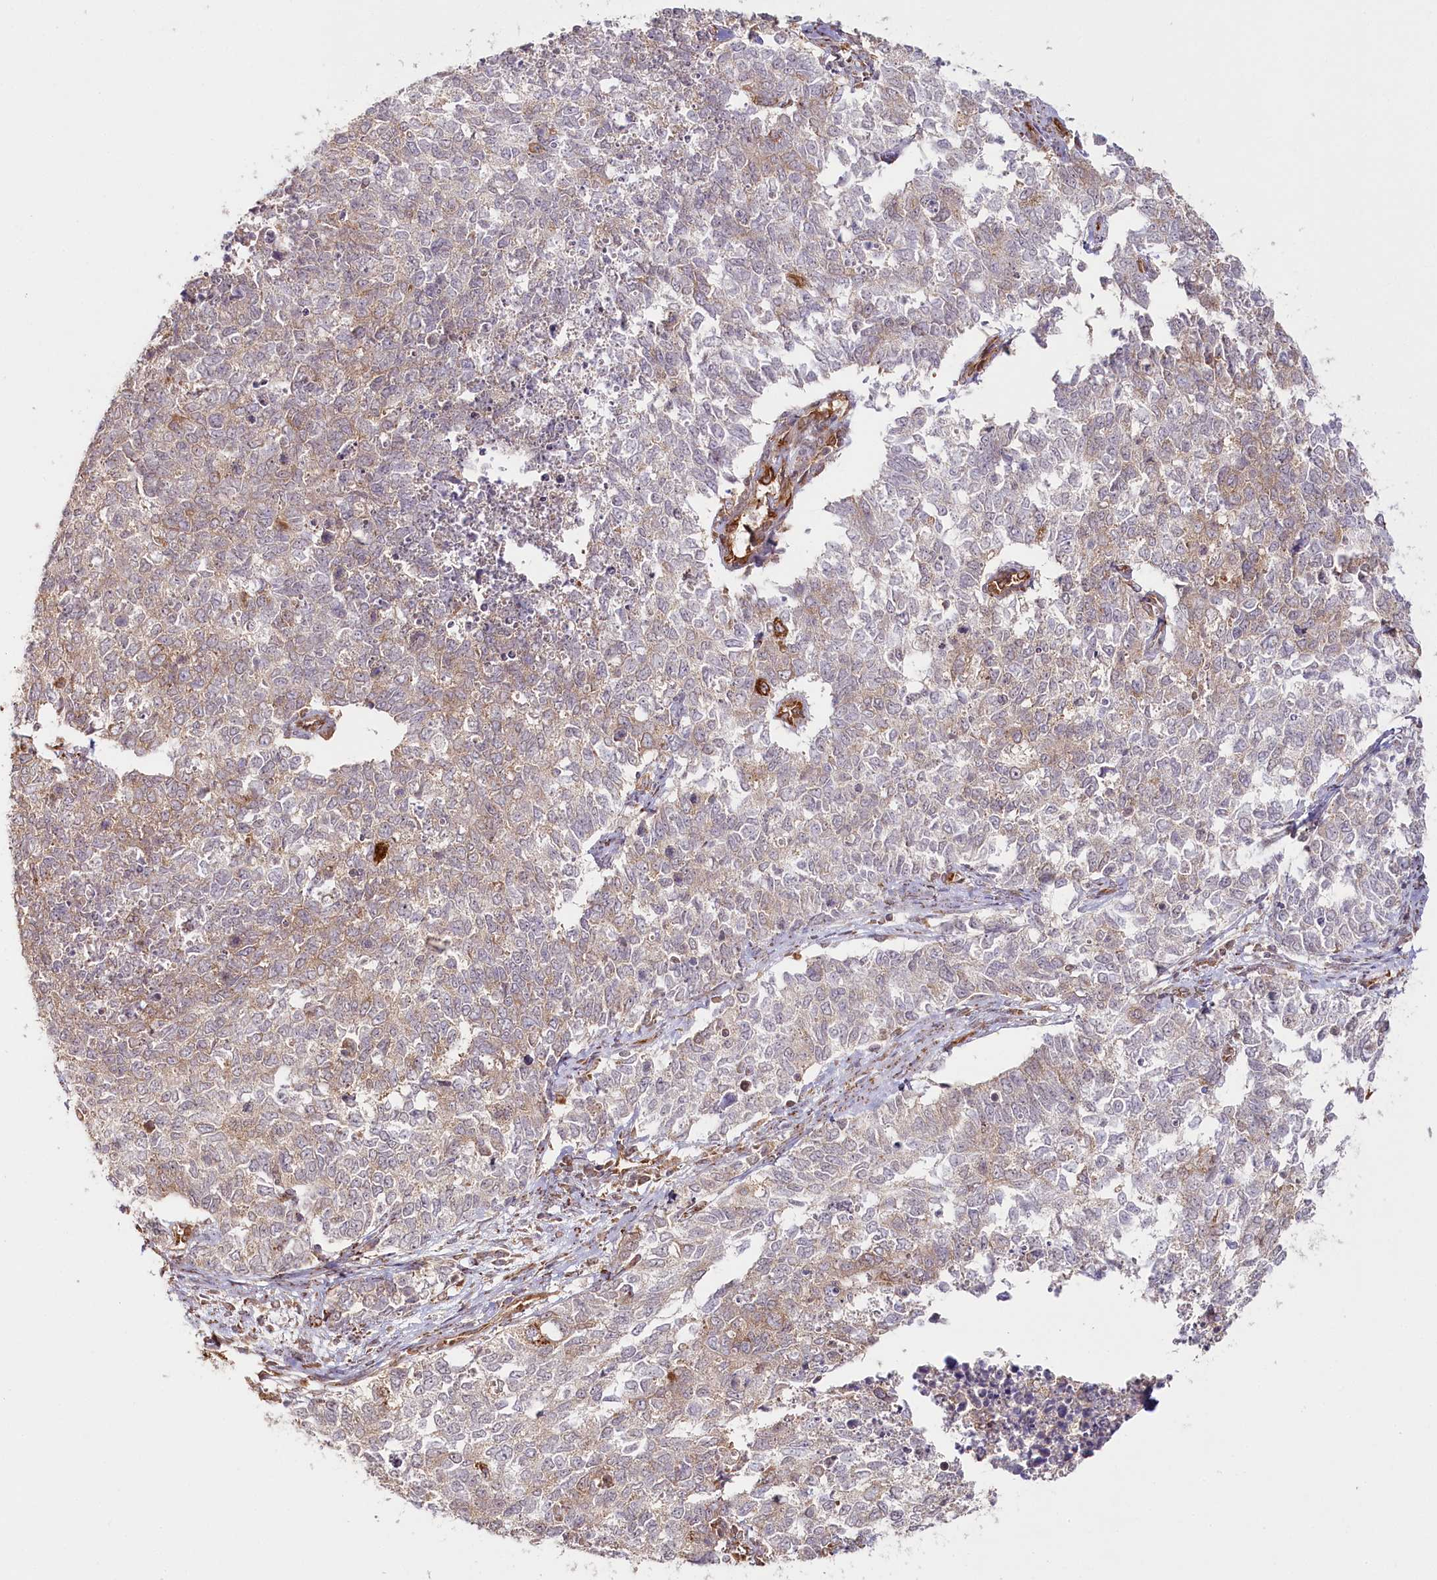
{"staining": {"intensity": "weak", "quantity": "25%-75%", "location": "cytoplasmic/membranous"}, "tissue": "cervical cancer", "cell_type": "Tumor cells", "image_type": "cancer", "snomed": [{"axis": "morphology", "description": "Squamous cell carcinoma, NOS"}, {"axis": "topography", "description": "Cervix"}], "caption": "This is an image of IHC staining of squamous cell carcinoma (cervical), which shows weak staining in the cytoplasmic/membranous of tumor cells.", "gene": "OTUD4", "patient": {"sex": "female", "age": 63}}